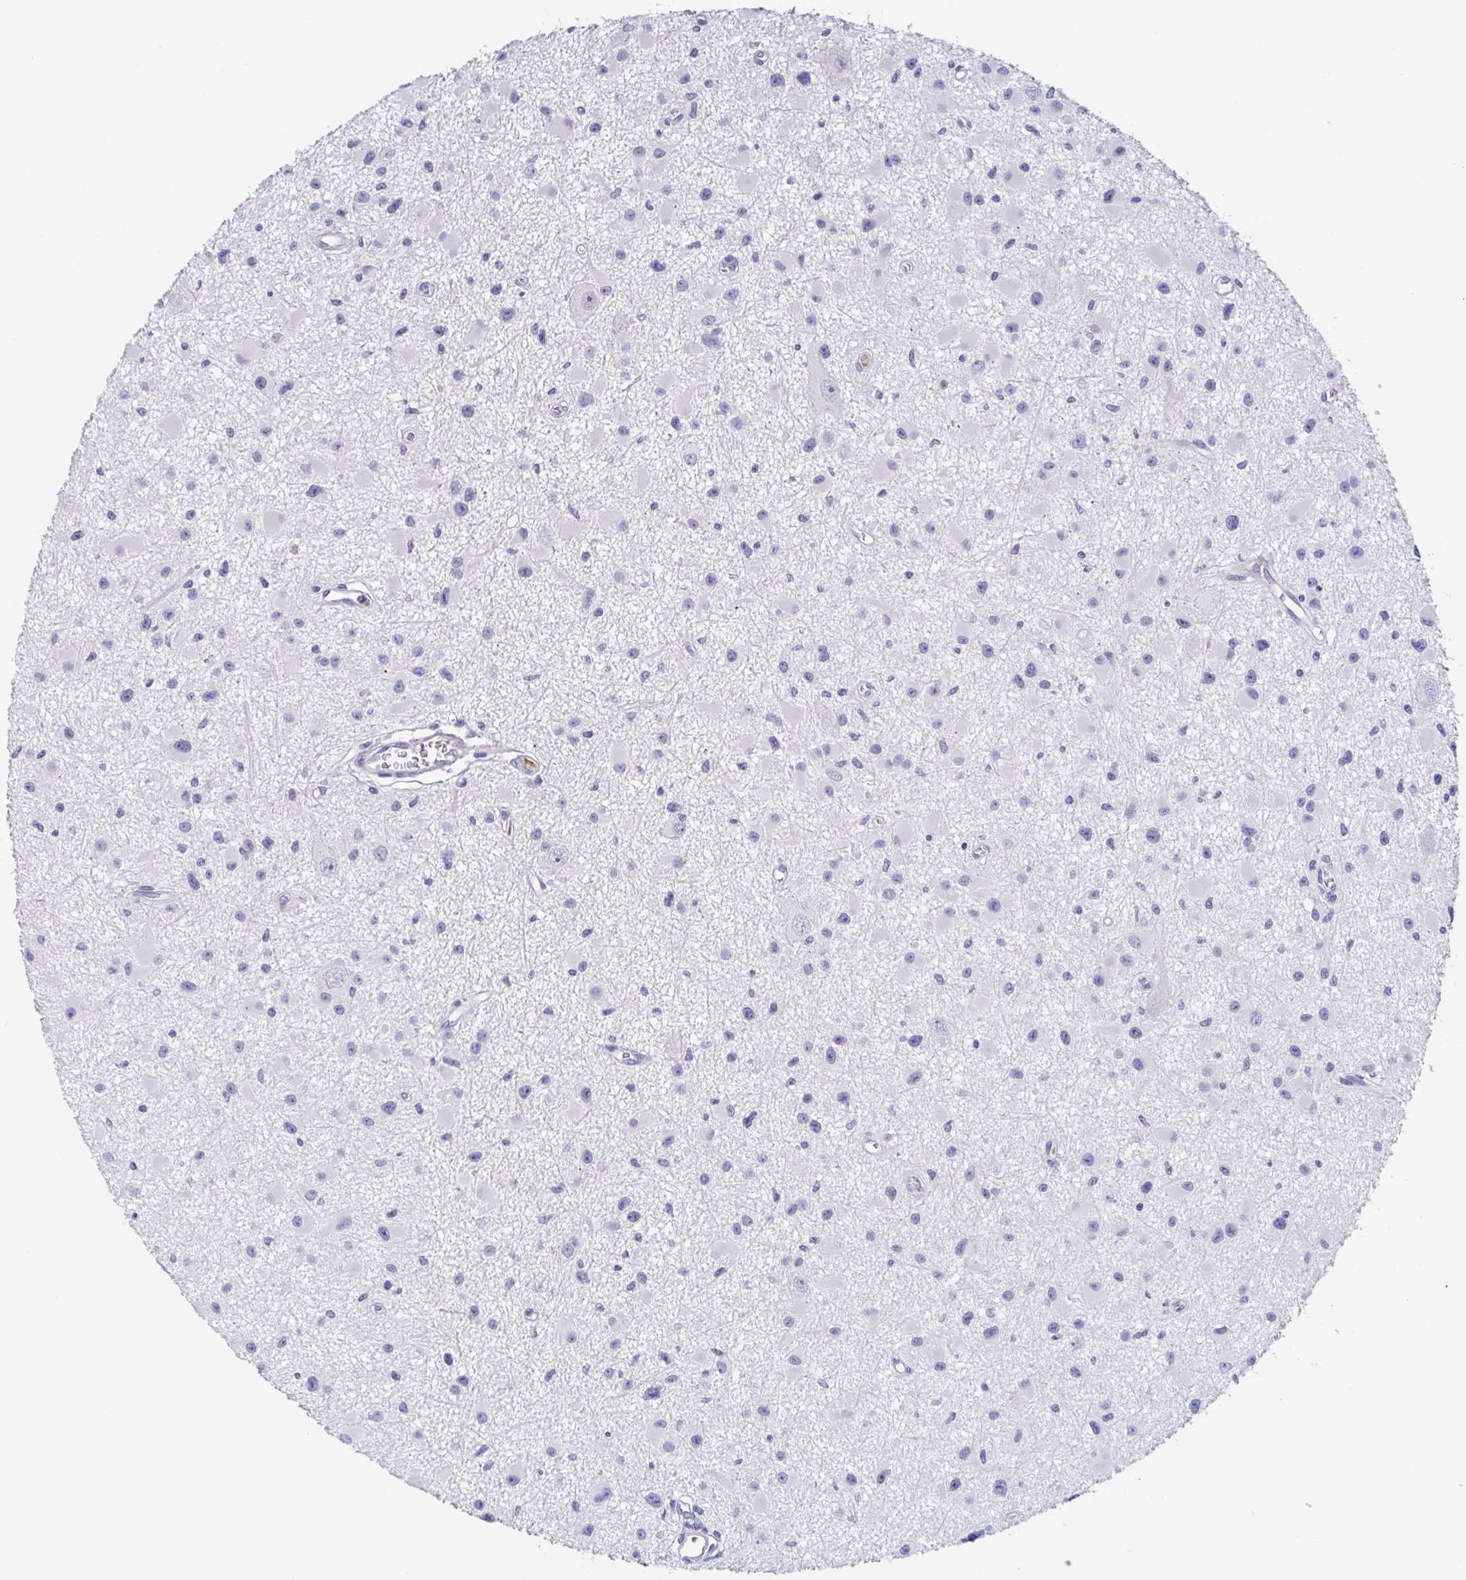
{"staining": {"intensity": "negative", "quantity": "none", "location": "none"}, "tissue": "glioma", "cell_type": "Tumor cells", "image_type": "cancer", "snomed": [{"axis": "morphology", "description": "Glioma, malignant, High grade"}, {"axis": "topography", "description": "Brain"}], "caption": "IHC micrograph of human glioma stained for a protein (brown), which displays no positivity in tumor cells.", "gene": "ZNHIT2", "patient": {"sex": "male", "age": 54}}